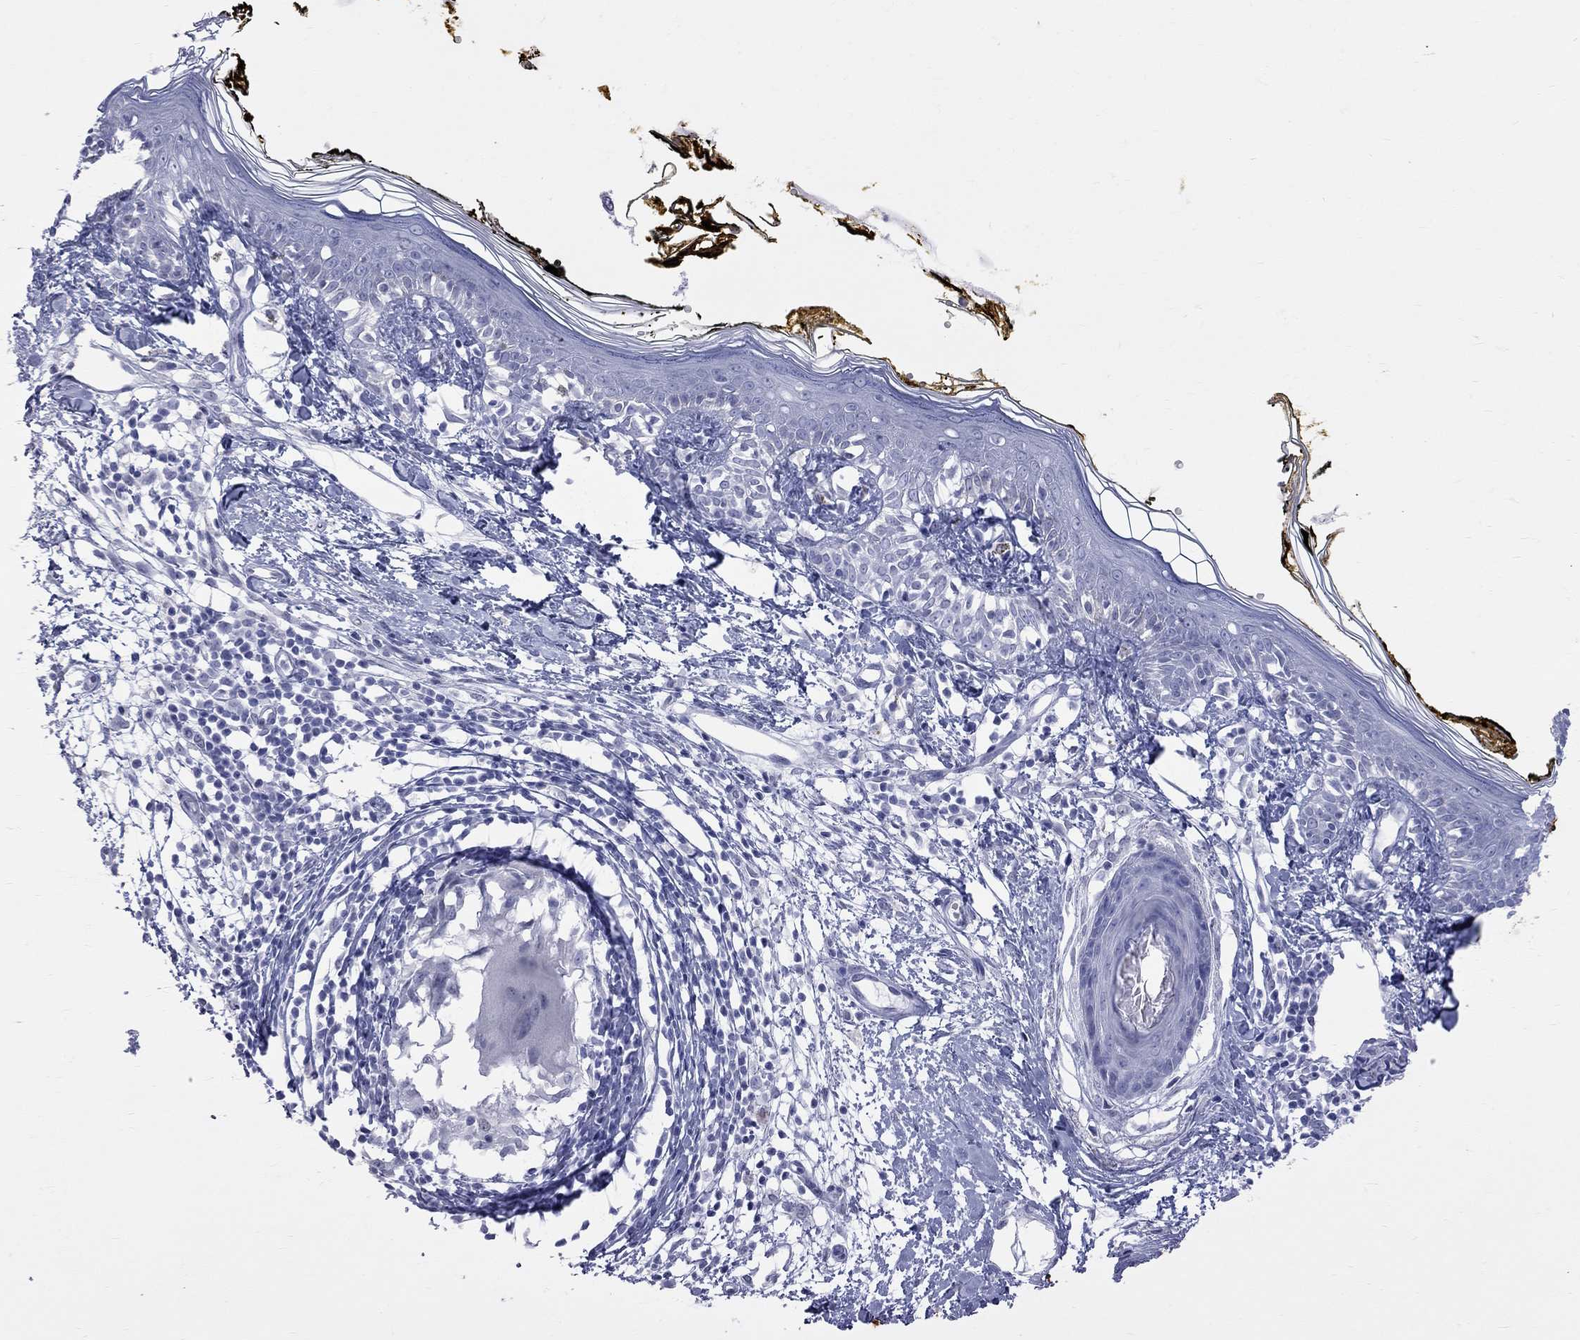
{"staining": {"intensity": "negative", "quantity": "none", "location": "none"}, "tissue": "skin", "cell_type": "Fibroblasts", "image_type": "normal", "snomed": [{"axis": "morphology", "description": "Normal tissue, NOS"}, {"axis": "topography", "description": "Skin"}], "caption": "Fibroblasts show no significant protein positivity in benign skin. (DAB (3,3'-diaminobenzidine) immunohistochemistry (IHC), high magnification).", "gene": "BPIFB1", "patient": {"sex": "male", "age": 76}}